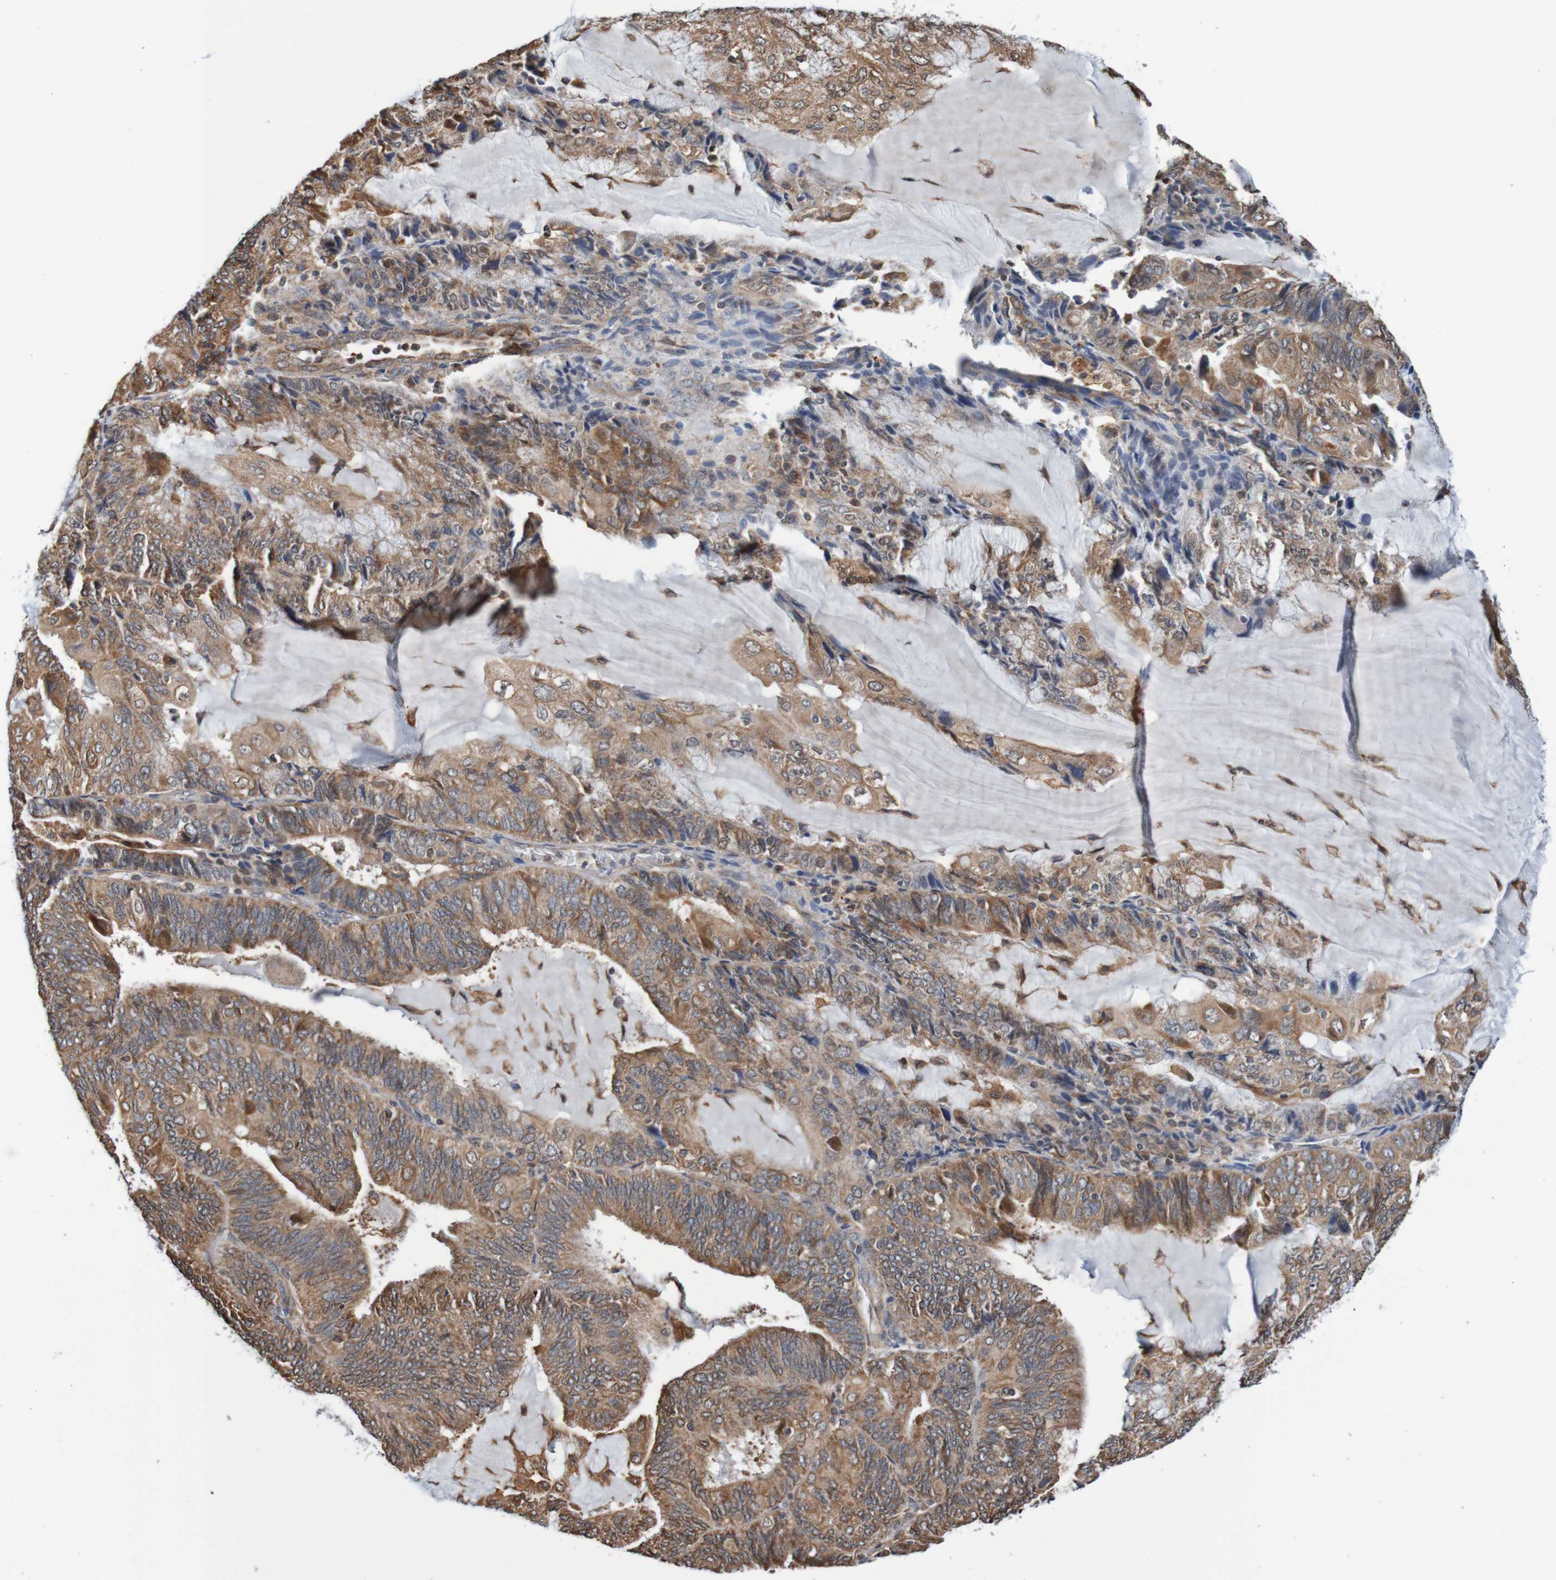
{"staining": {"intensity": "moderate", "quantity": ">75%", "location": "cytoplasmic/membranous"}, "tissue": "endometrial cancer", "cell_type": "Tumor cells", "image_type": "cancer", "snomed": [{"axis": "morphology", "description": "Adenocarcinoma, NOS"}, {"axis": "topography", "description": "Endometrium"}], "caption": "Protein staining of endometrial adenocarcinoma tissue exhibits moderate cytoplasmic/membranous expression in about >75% of tumor cells. The staining was performed using DAB, with brown indicating positive protein expression. Nuclei are stained blue with hematoxylin.", "gene": "AXIN1", "patient": {"sex": "female", "age": 81}}